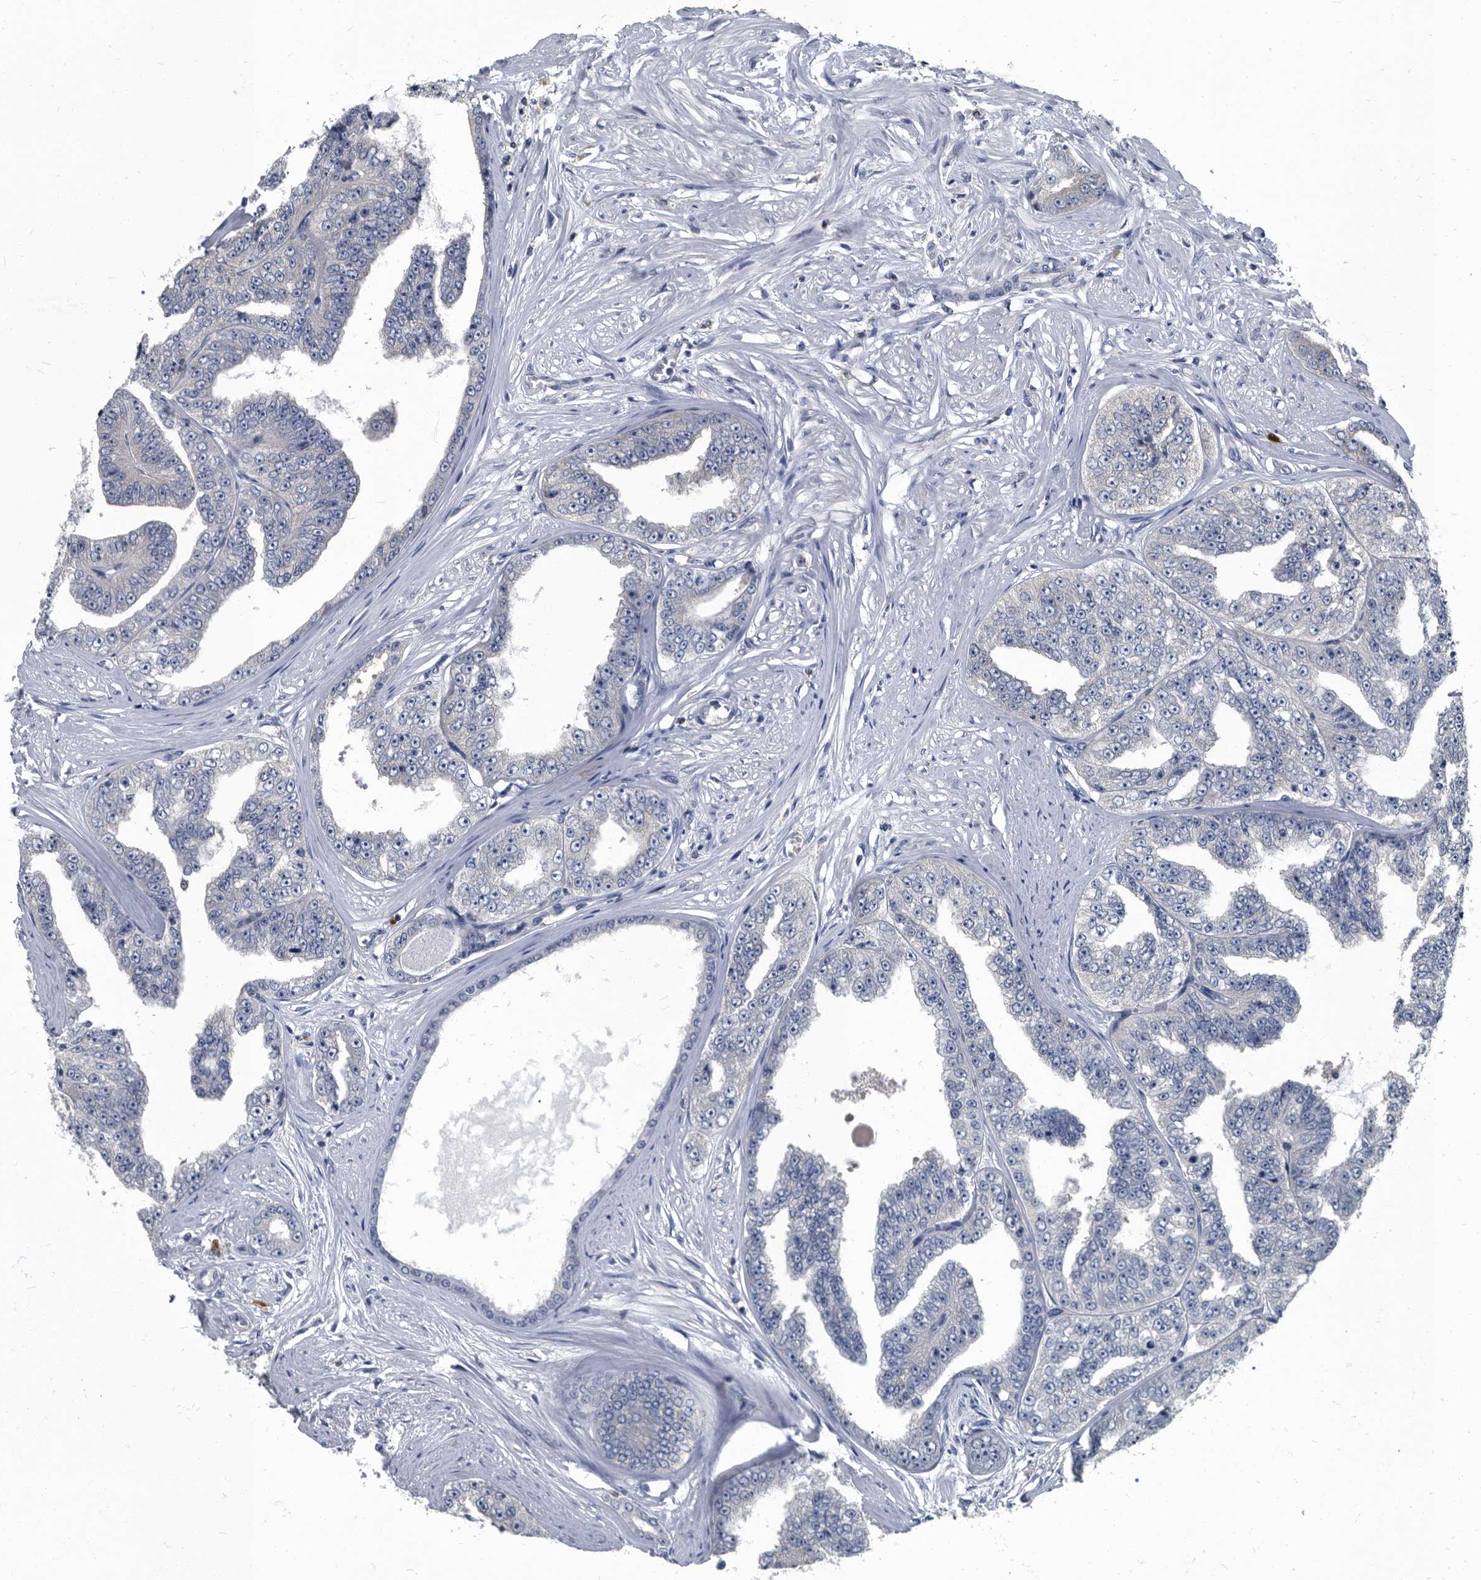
{"staining": {"intensity": "negative", "quantity": "none", "location": "none"}, "tissue": "prostate cancer", "cell_type": "Tumor cells", "image_type": "cancer", "snomed": [{"axis": "morphology", "description": "Adenocarcinoma, High grade"}, {"axis": "topography", "description": "Prostate"}], "caption": "There is no significant expression in tumor cells of prostate cancer.", "gene": "CDV3", "patient": {"sex": "male", "age": 71}}